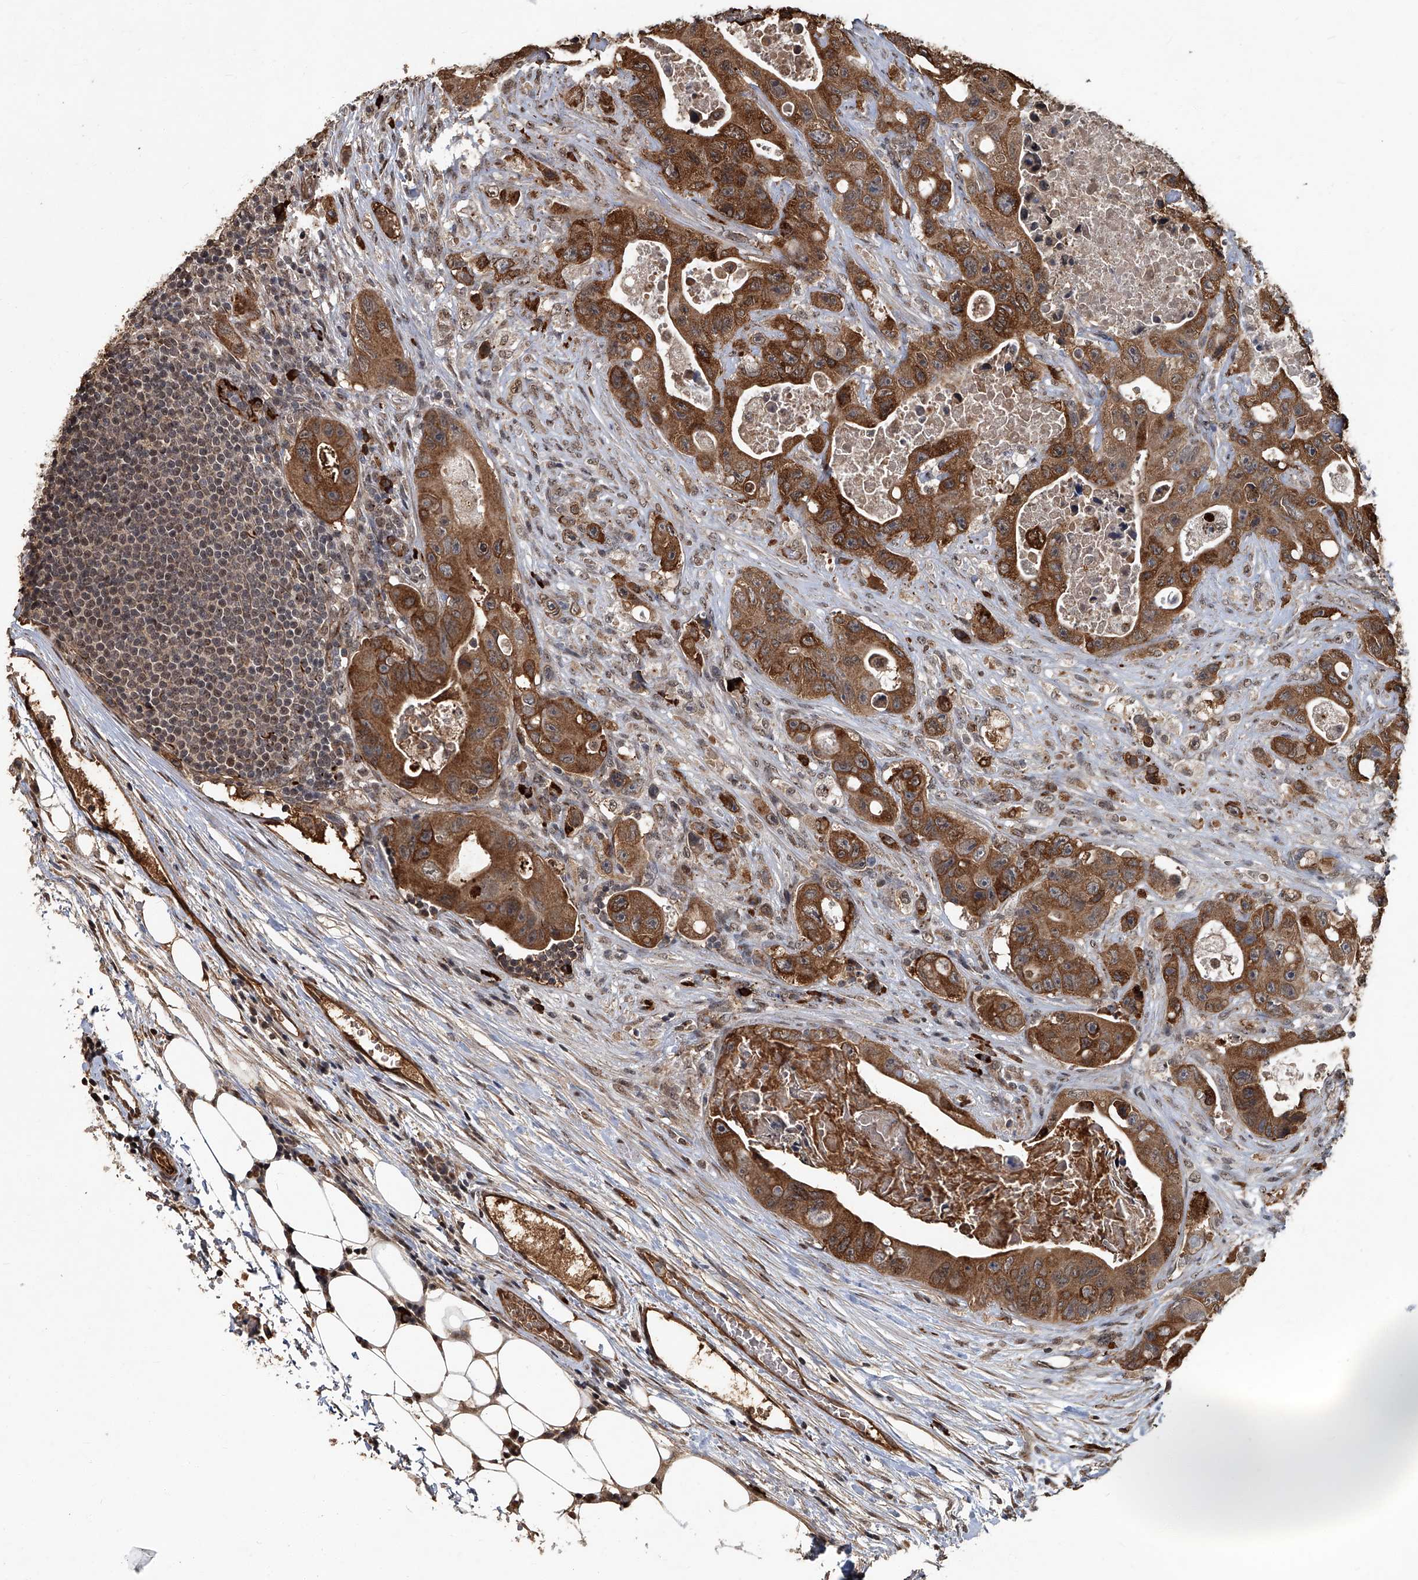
{"staining": {"intensity": "moderate", "quantity": ">75%", "location": "cytoplasmic/membranous"}, "tissue": "colorectal cancer", "cell_type": "Tumor cells", "image_type": "cancer", "snomed": [{"axis": "morphology", "description": "Adenocarcinoma, NOS"}, {"axis": "topography", "description": "Colon"}], "caption": "Colorectal cancer (adenocarcinoma) was stained to show a protein in brown. There is medium levels of moderate cytoplasmic/membranous staining in about >75% of tumor cells.", "gene": "GPR132", "patient": {"sex": "female", "age": 46}}